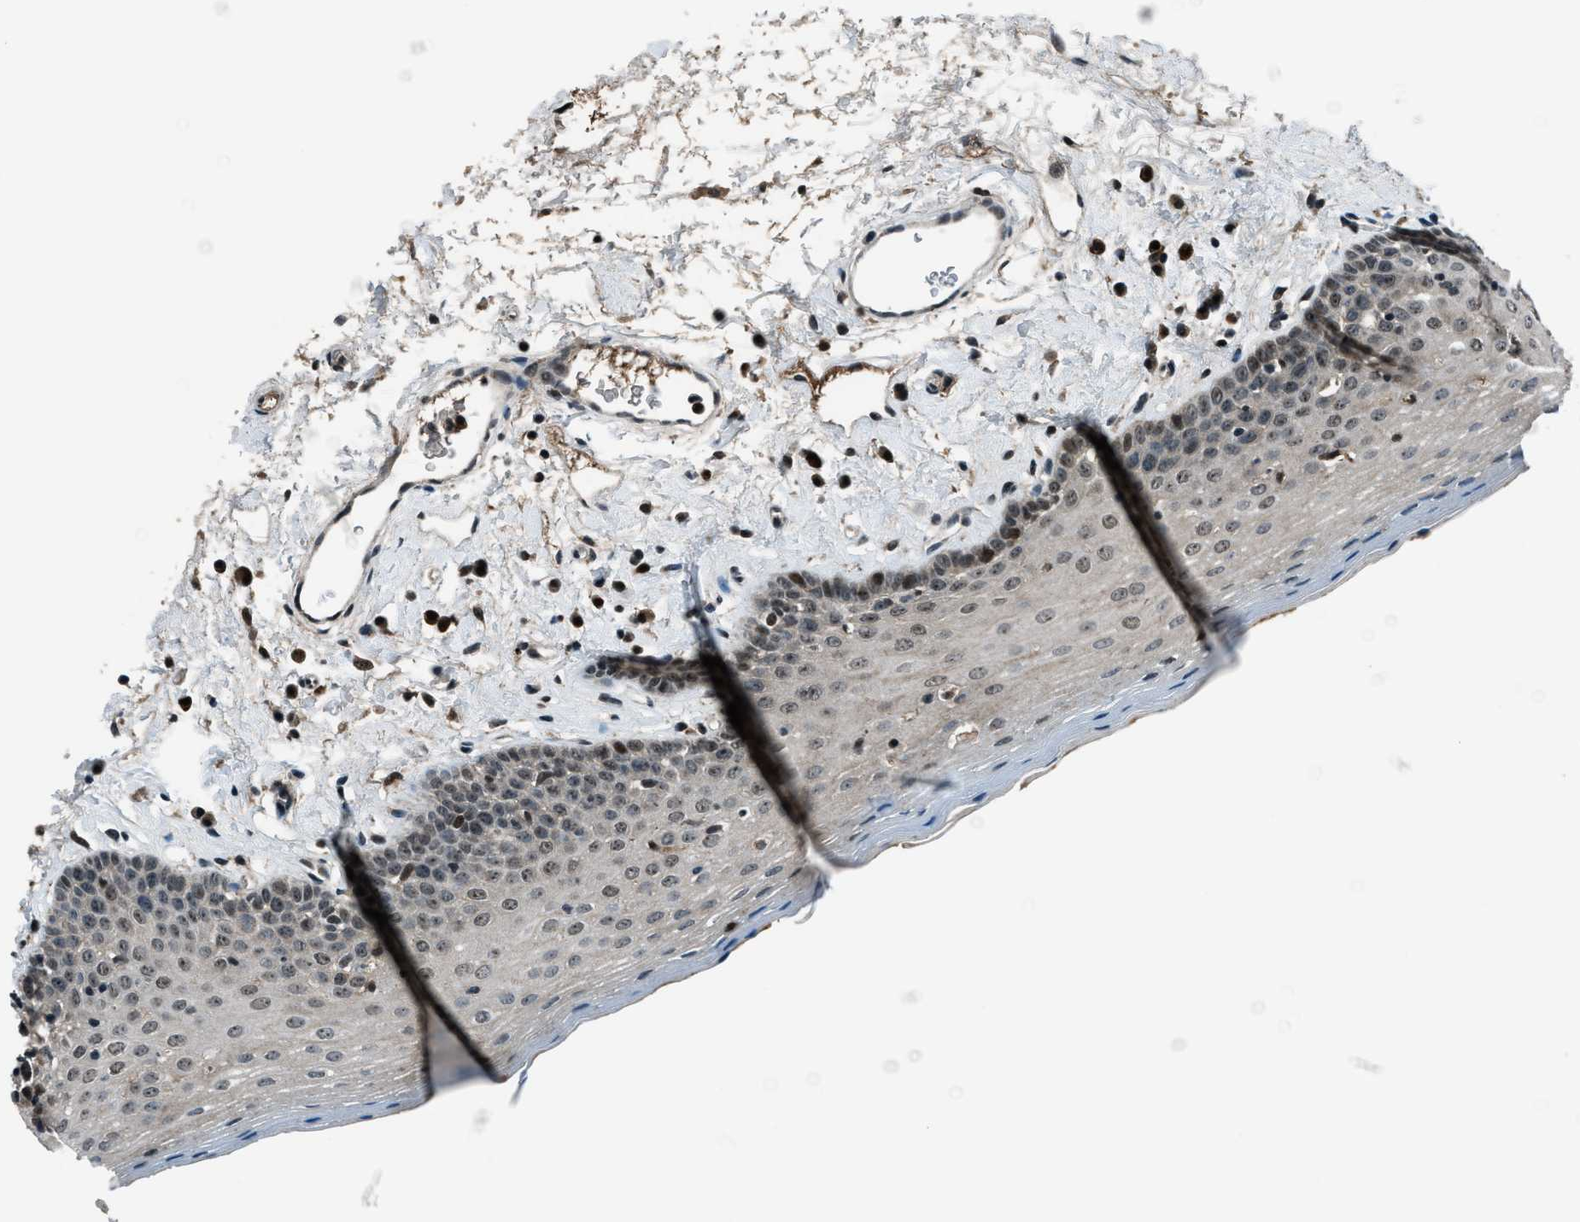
{"staining": {"intensity": "weak", "quantity": "<25%", "location": "nuclear"}, "tissue": "oral mucosa", "cell_type": "Squamous epithelial cells", "image_type": "normal", "snomed": [{"axis": "morphology", "description": "Normal tissue, NOS"}, {"axis": "topography", "description": "Oral tissue"}], "caption": "IHC photomicrograph of normal oral mucosa: human oral mucosa stained with DAB demonstrates no significant protein staining in squamous epithelial cells.", "gene": "ACTL9", "patient": {"sex": "male", "age": 66}}